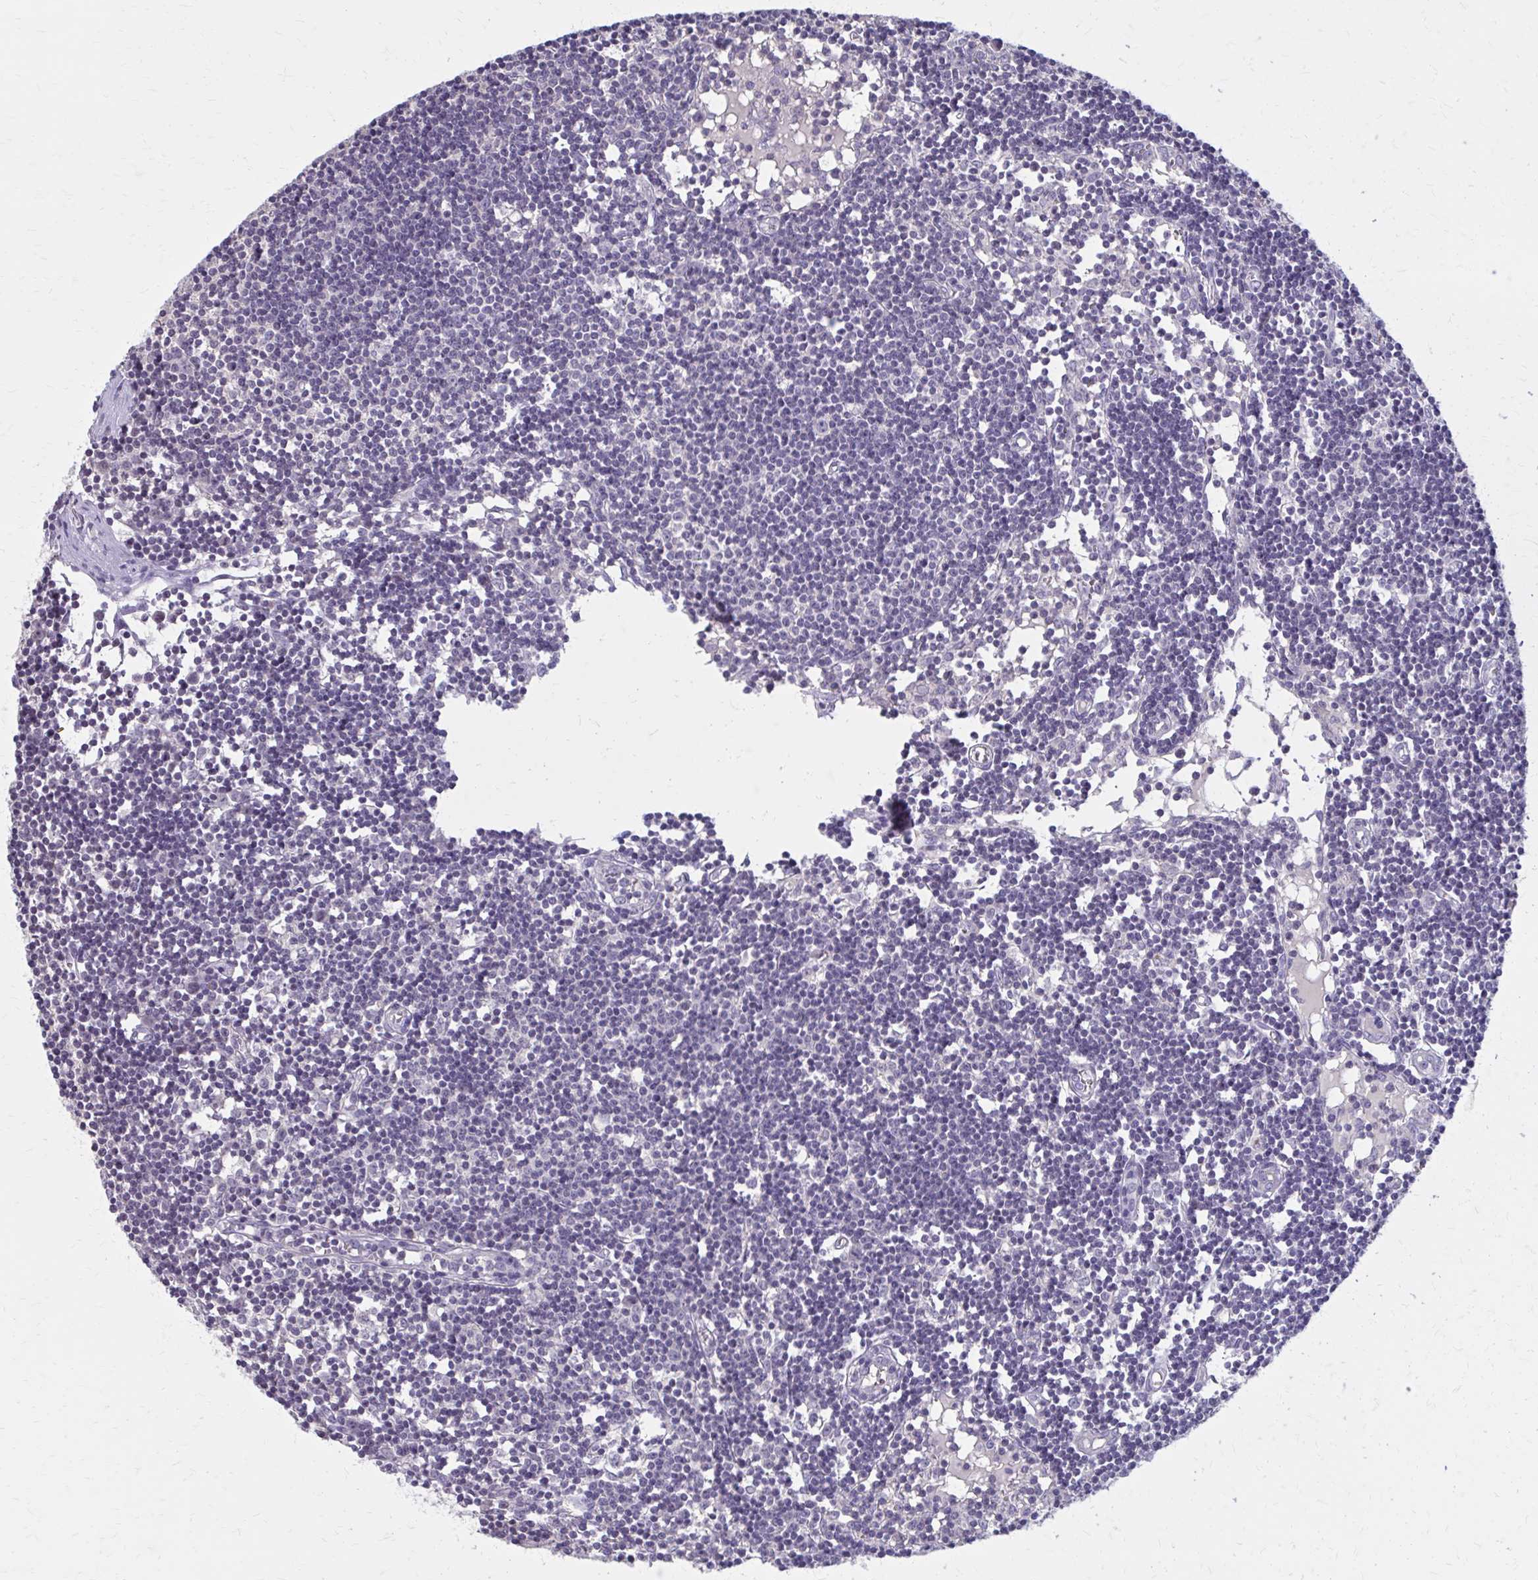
{"staining": {"intensity": "negative", "quantity": "none", "location": "none"}, "tissue": "lymph node", "cell_type": "Germinal center cells", "image_type": "normal", "snomed": [{"axis": "morphology", "description": "Normal tissue, NOS"}, {"axis": "topography", "description": "Lymph node"}], "caption": "DAB (3,3'-diaminobenzidine) immunohistochemical staining of benign human lymph node shows no significant staining in germinal center cells. Nuclei are stained in blue.", "gene": "OR4A47", "patient": {"sex": "female", "age": 11}}